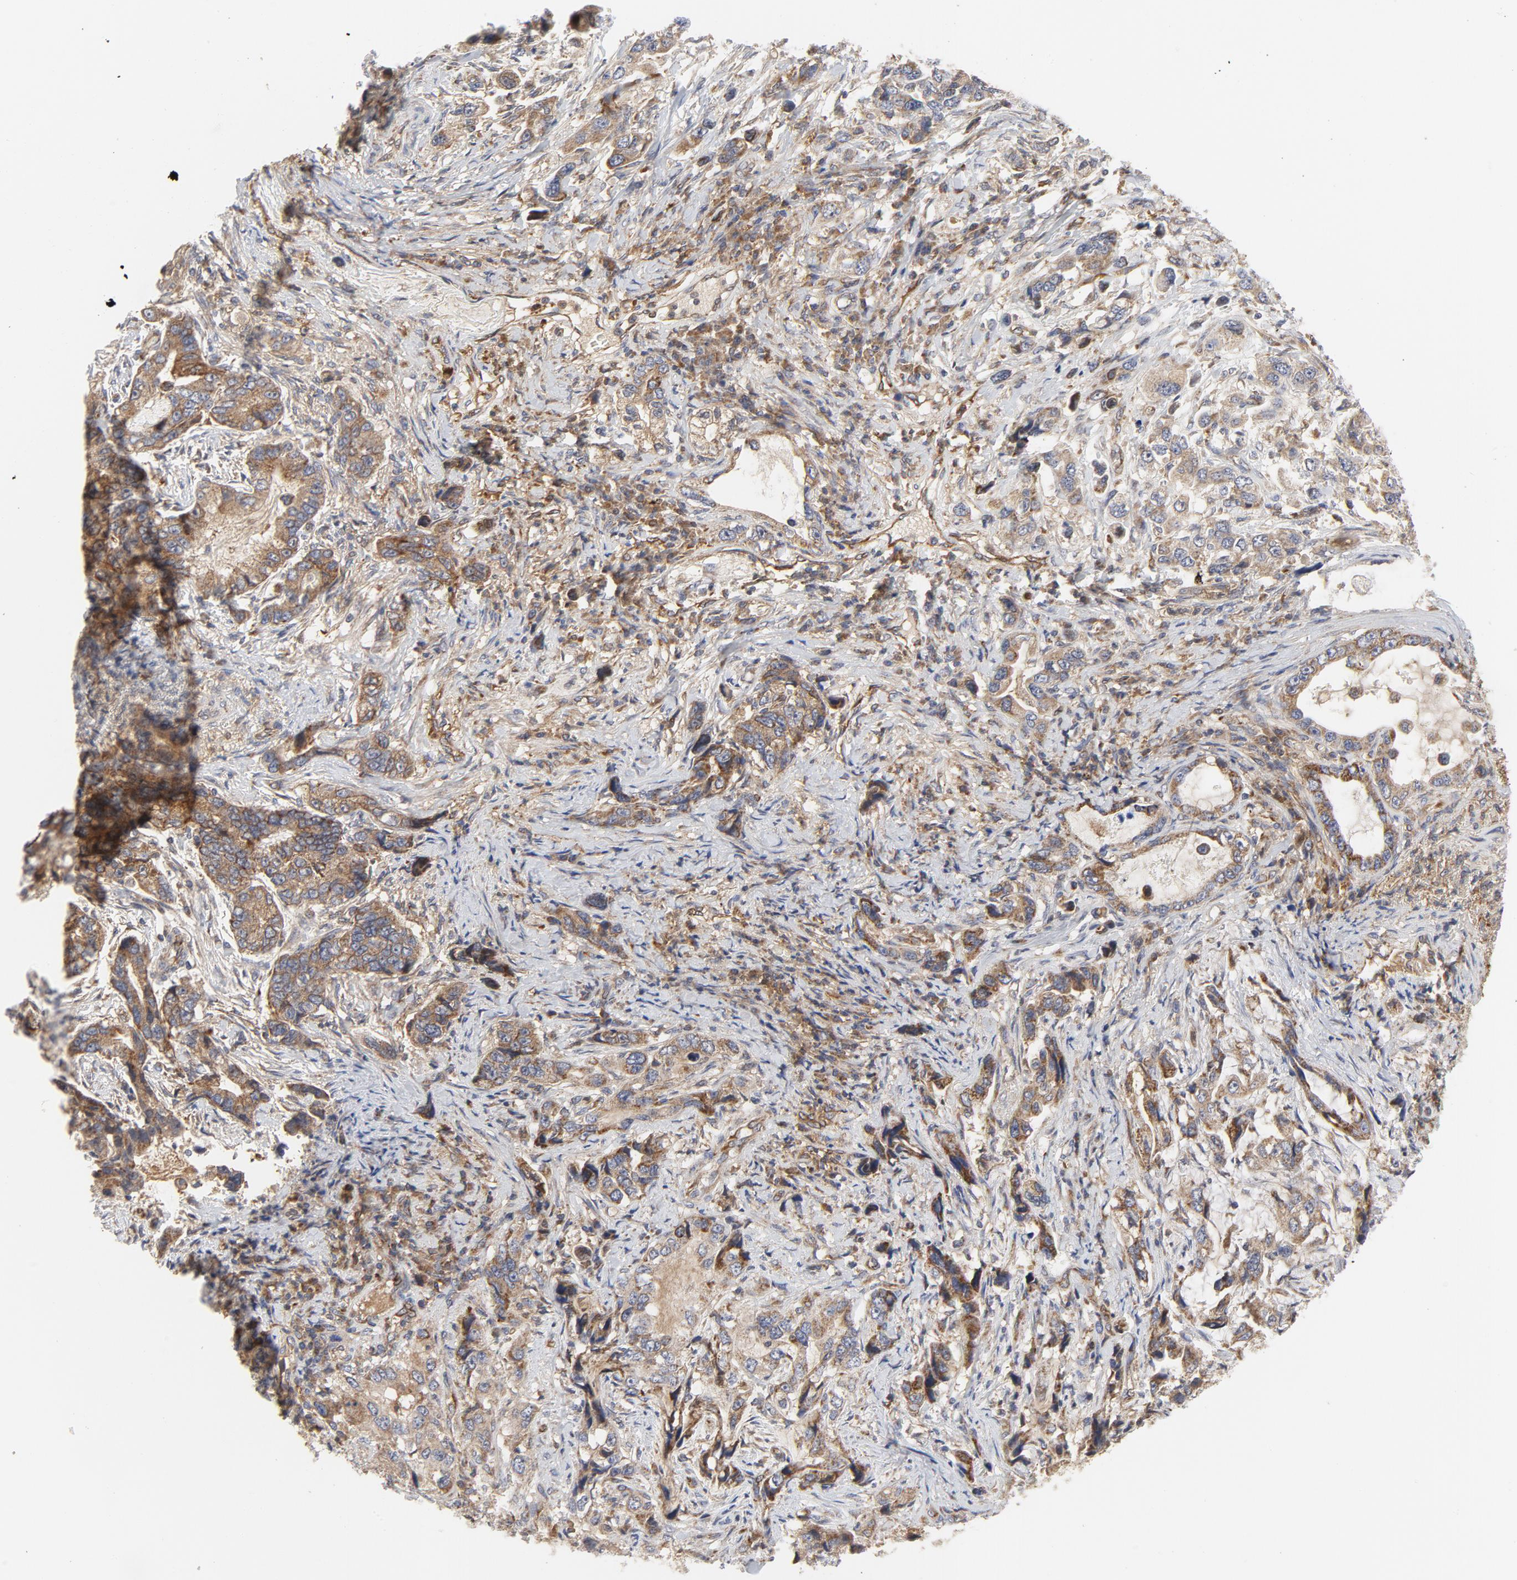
{"staining": {"intensity": "moderate", "quantity": ">75%", "location": "cytoplasmic/membranous"}, "tissue": "stomach cancer", "cell_type": "Tumor cells", "image_type": "cancer", "snomed": [{"axis": "morphology", "description": "Adenocarcinoma, NOS"}, {"axis": "topography", "description": "Stomach, lower"}], "caption": "Human stomach cancer (adenocarcinoma) stained with a protein marker demonstrates moderate staining in tumor cells.", "gene": "RAPGEF4", "patient": {"sex": "female", "age": 93}}